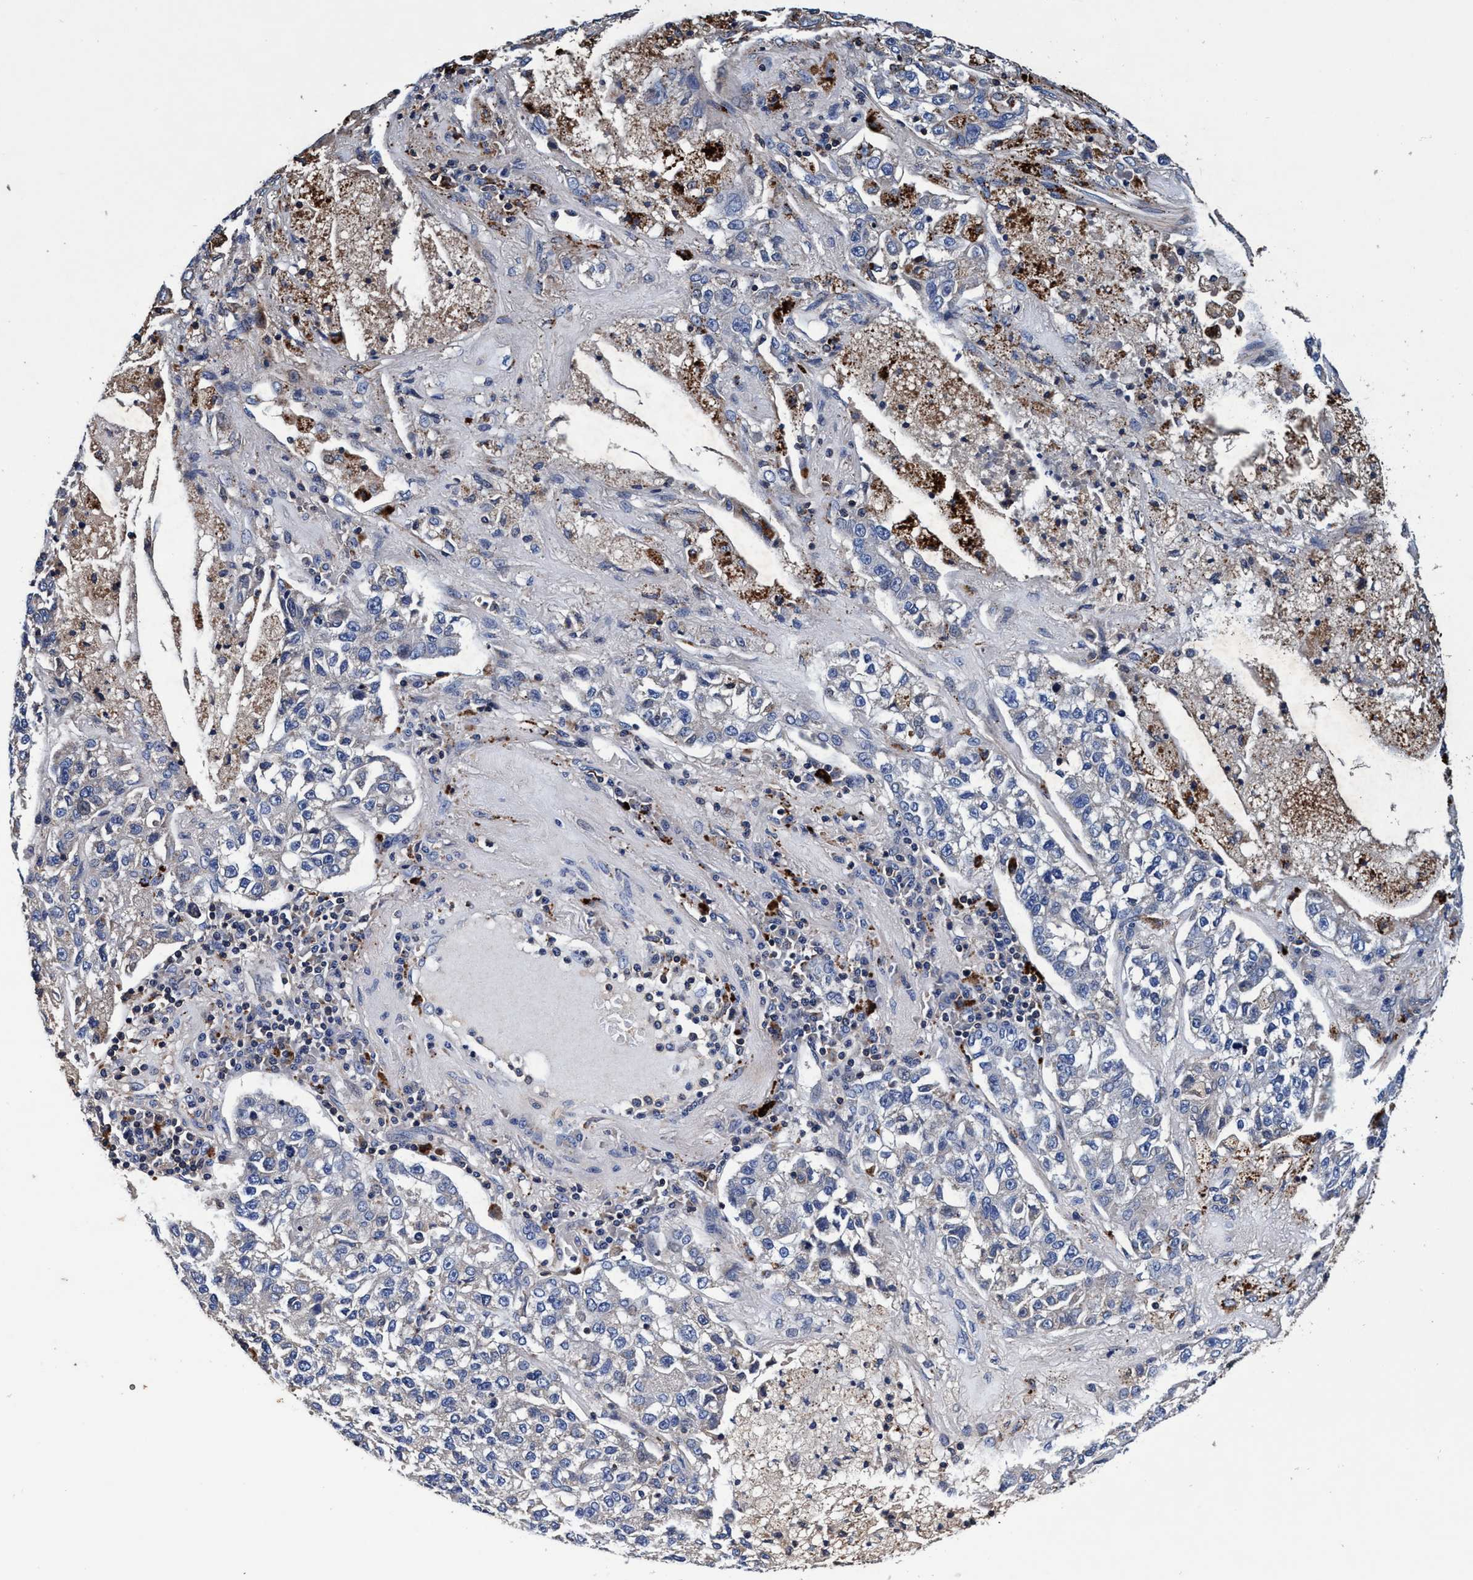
{"staining": {"intensity": "negative", "quantity": "none", "location": "none"}, "tissue": "lung cancer", "cell_type": "Tumor cells", "image_type": "cancer", "snomed": [{"axis": "morphology", "description": "Adenocarcinoma, NOS"}, {"axis": "topography", "description": "Lung"}], "caption": "Tumor cells are negative for protein expression in human adenocarcinoma (lung).", "gene": "RNF208", "patient": {"sex": "male", "age": 49}}